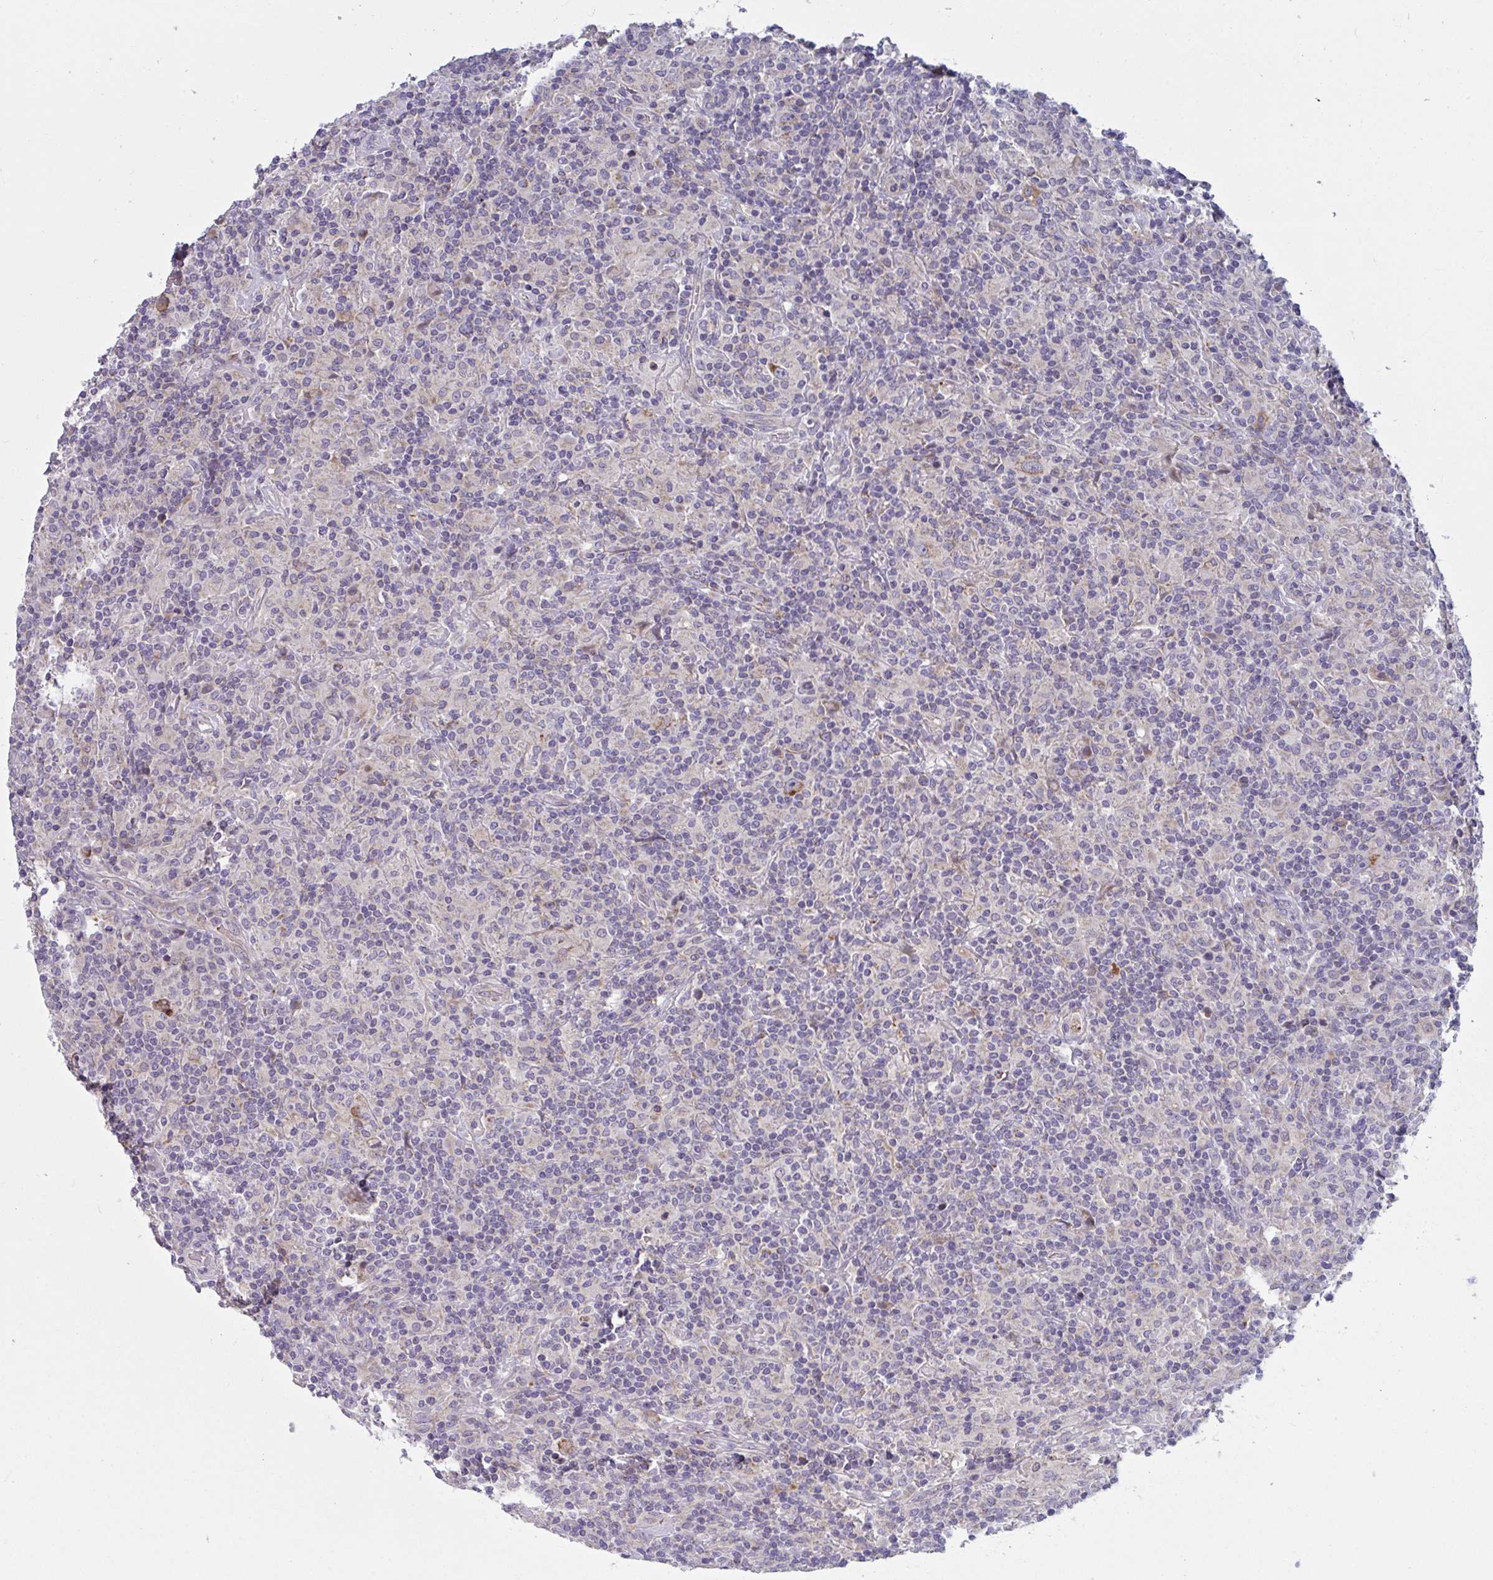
{"staining": {"intensity": "moderate", "quantity": ">75%", "location": "cytoplasmic/membranous"}, "tissue": "lymphoma", "cell_type": "Tumor cells", "image_type": "cancer", "snomed": [{"axis": "morphology", "description": "Hodgkin's disease, NOS"}, {"axis": "topography", "description": "Lymph node"}], "caption": "Protein staining displays moderate cytoplasmic/membranous positivity in approximately >75% of tumor cells in lymphoma. (DAB (3,3'-diaminobenzidine) IHC, brown staining for protein, blue staining for nuclei).", "gene": "MRPS2", "patient": {"sex": "male", "age": 70}}